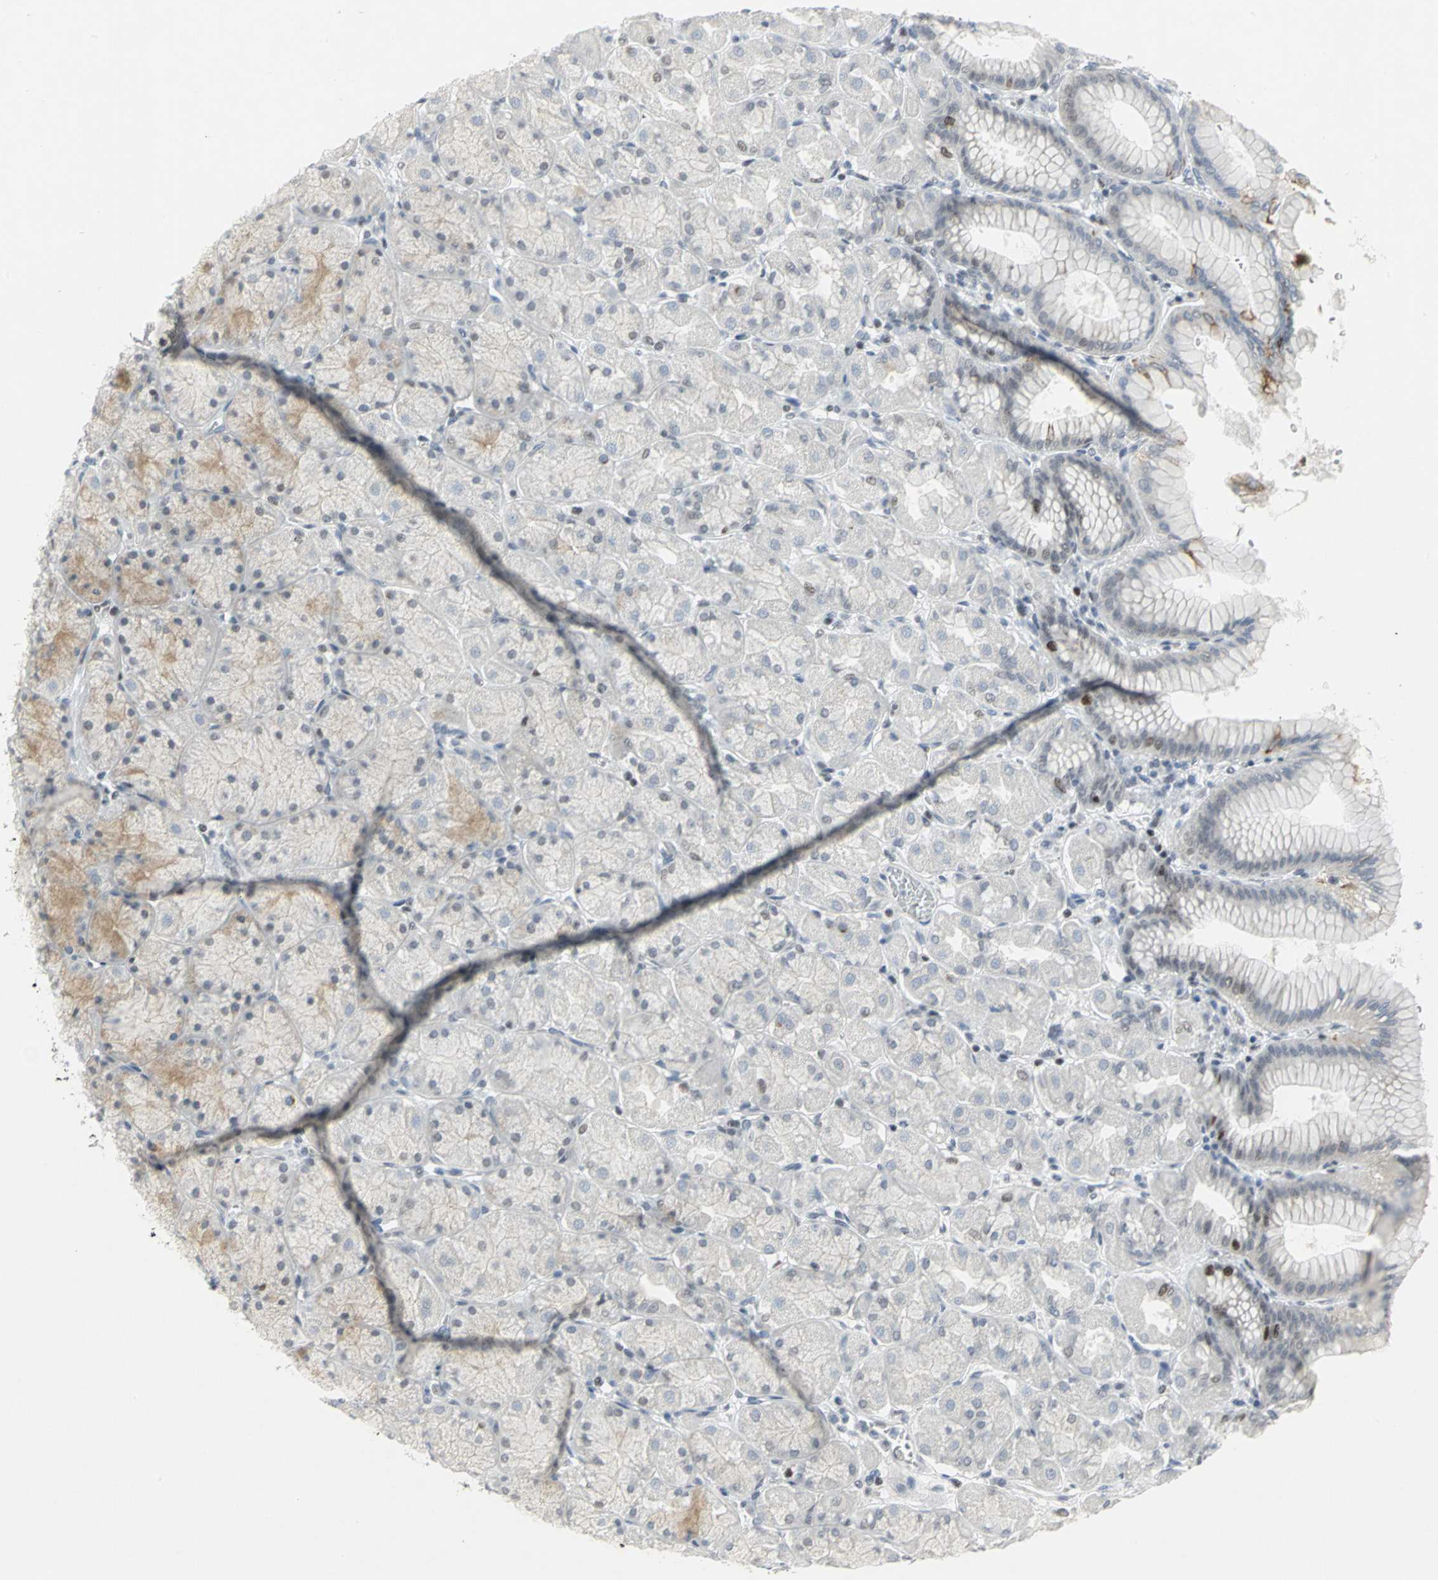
{"staining": {"intensity": "moderate", "quantity": "25%-75%", "location": "nuclear"}, "tissue": "stomach", "cell_type": "Glandular cells", "image_type": "normal", "snomed": [{"axis": "morphology", "description": "Normal tissue, NOS"}, {"axis": "topography", "description": "Stomach, upper"}], "caption": "Immunohistochemical staining of normal stomach shows 25%-75% levels of moderate nuclear protein expression in approximately 25%-75% of glandular cells.", "gene": "RPA1", "patient": {"sex": "female", "age": 56}}